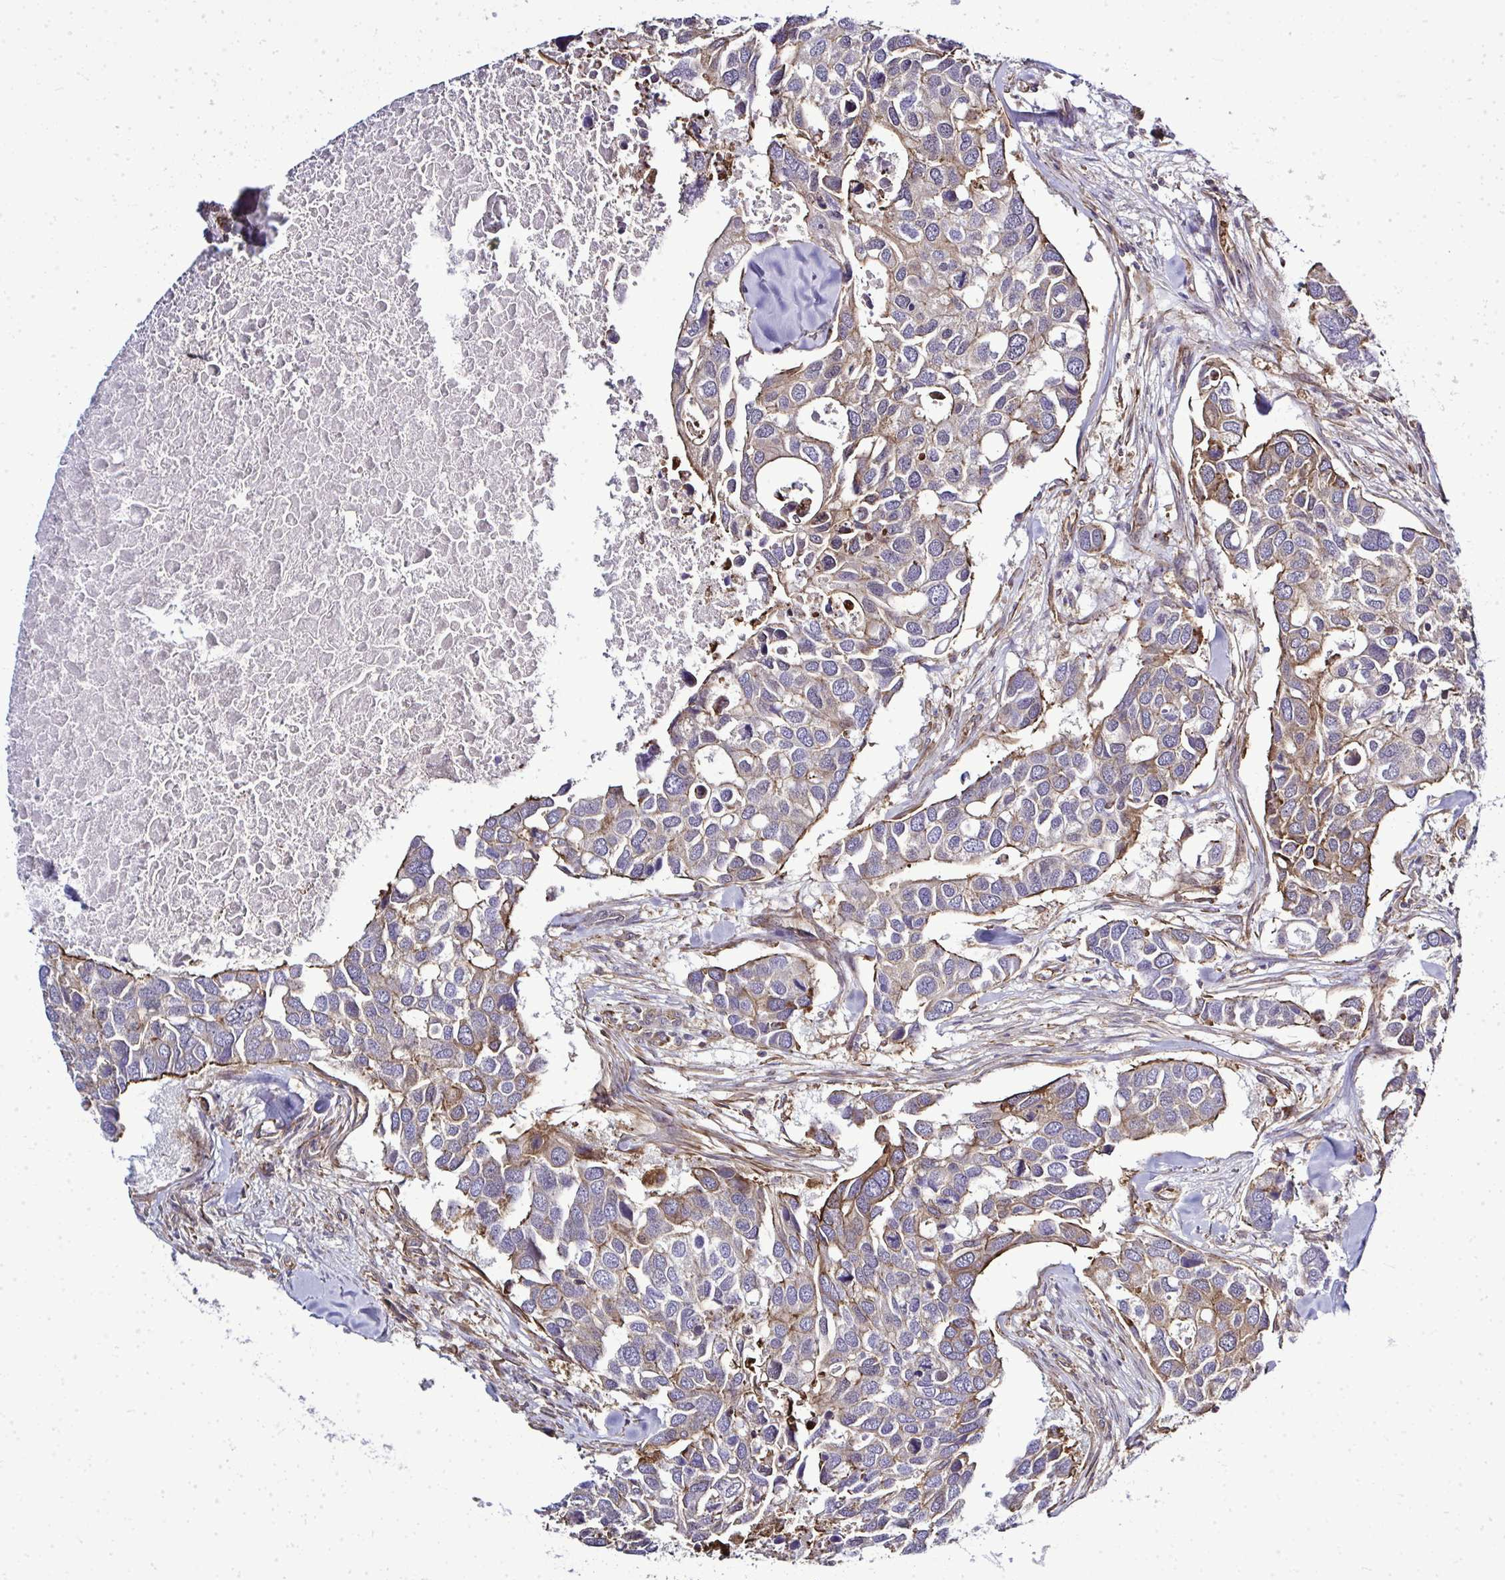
{"staining": {"intensity": "weak", "quantity": "25%-75%", "location": "cytoplasmic/membranous"}, "tissue": "breast cancer", "cell_type": "Tumor cells", "image_type": "cancer", "snomed": [{"axis": "morphology", "description": "Duct carcinoma"}, {"axis": "topography", "description": "Breast"}], "caption": "Human invasive ductal carcinoma (breast) stained with a protein marker displays weak staining in tumor cells.", "gene": "FUT10", "patient": {"sex": "female", "age": 83}}